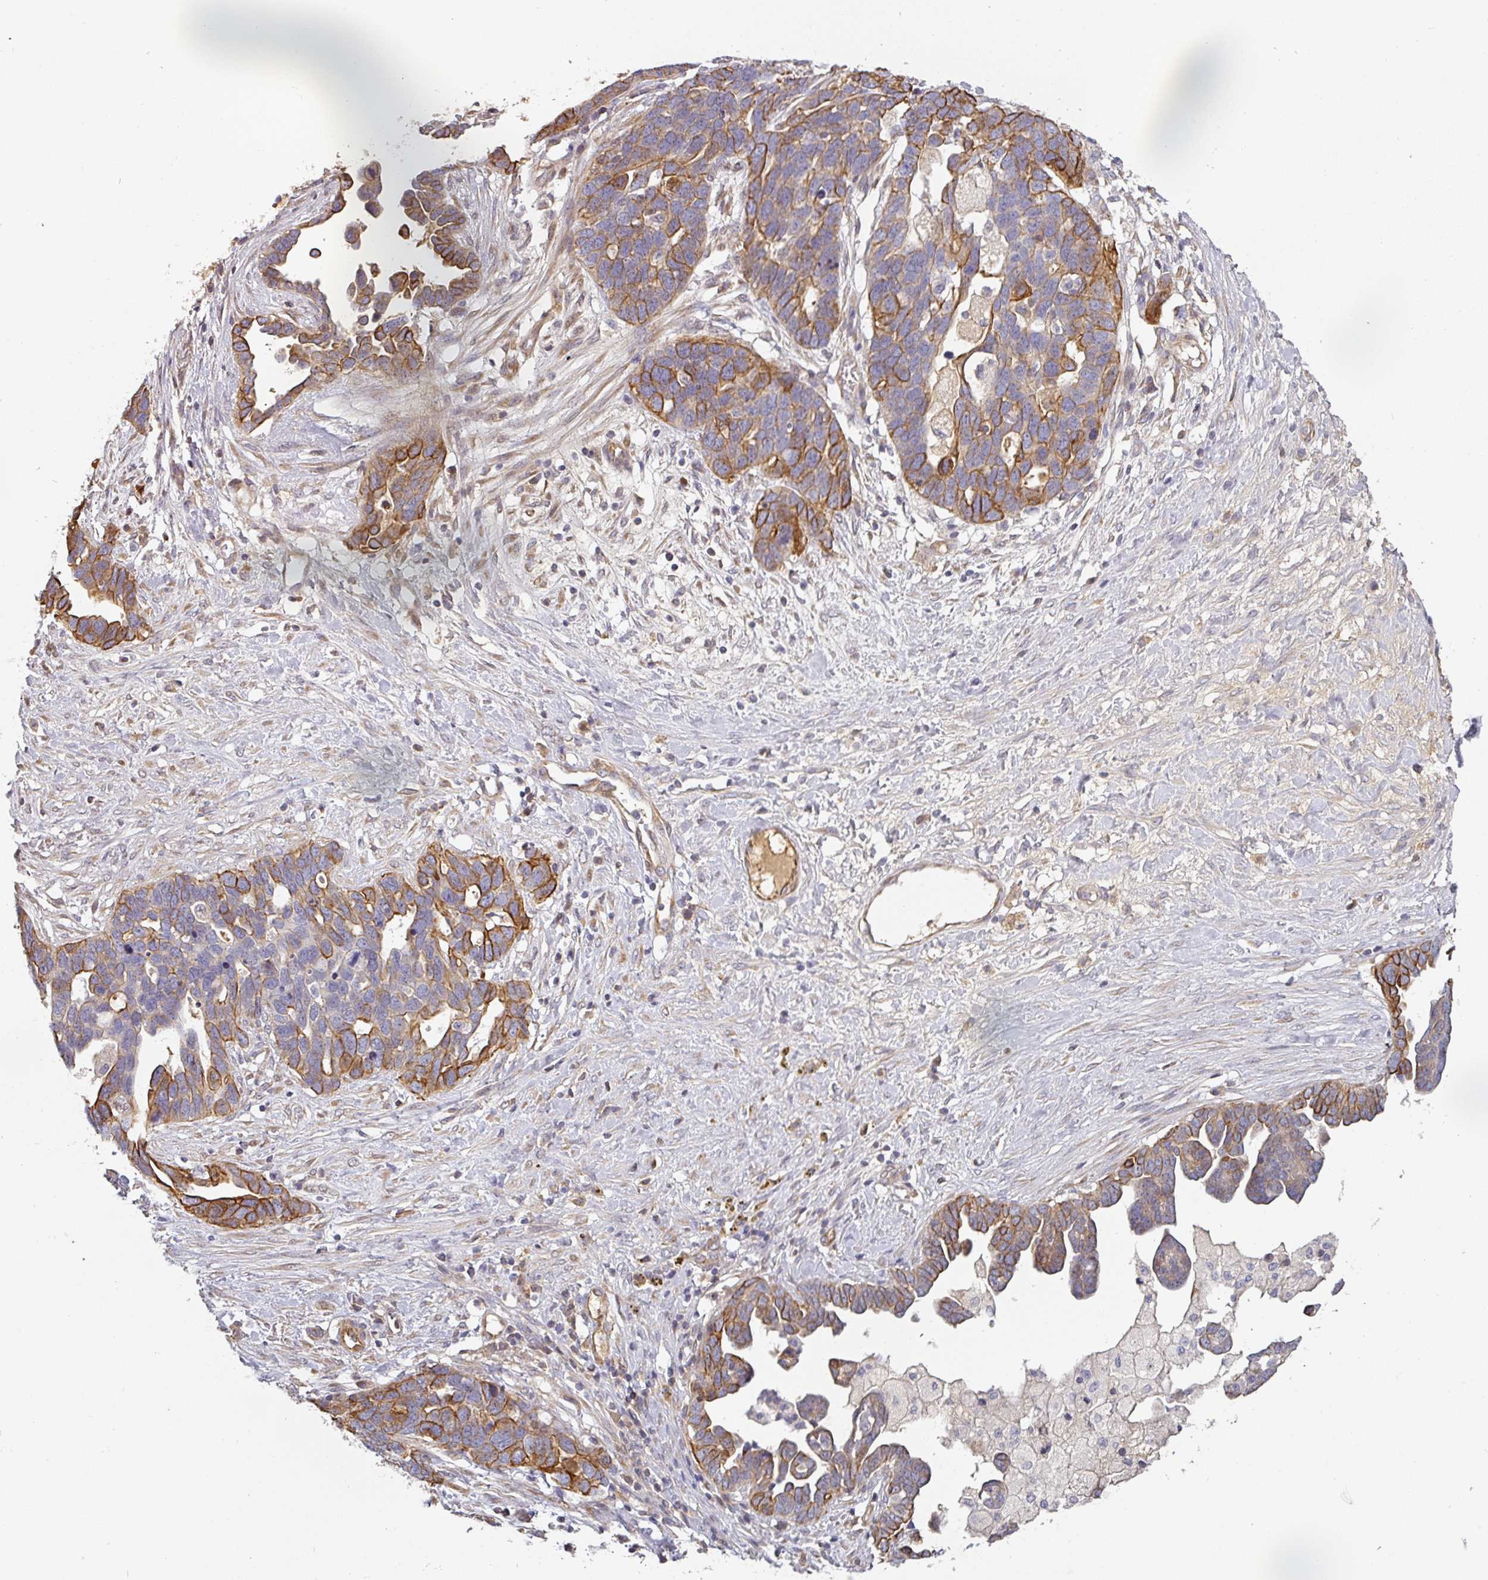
{"staining": {"intensity": "moderate", "quantity": ">75%", "location": "cytoplasmic/membranous"}, "tissue": "ovarian cancer", "cell_type": "Tumor cells", "image_type": "cancer", "snomed": [{"axis": "morphology", "description": "Cystadenocarcinoma, serous, NOS"}, {"axis": "topography", "description": "Ovary"}], "caption": "Immunohistochemistry photomicrograph of human serous cystadenocarcinoma (ovarian) stained for a protein (brown), which shows medium levels of moderate cytoplasmic/membranous positivity in approximately >75% of tumor cells.", "gene": "CEP78", "patient": {"sex": "female", "age": 54}}